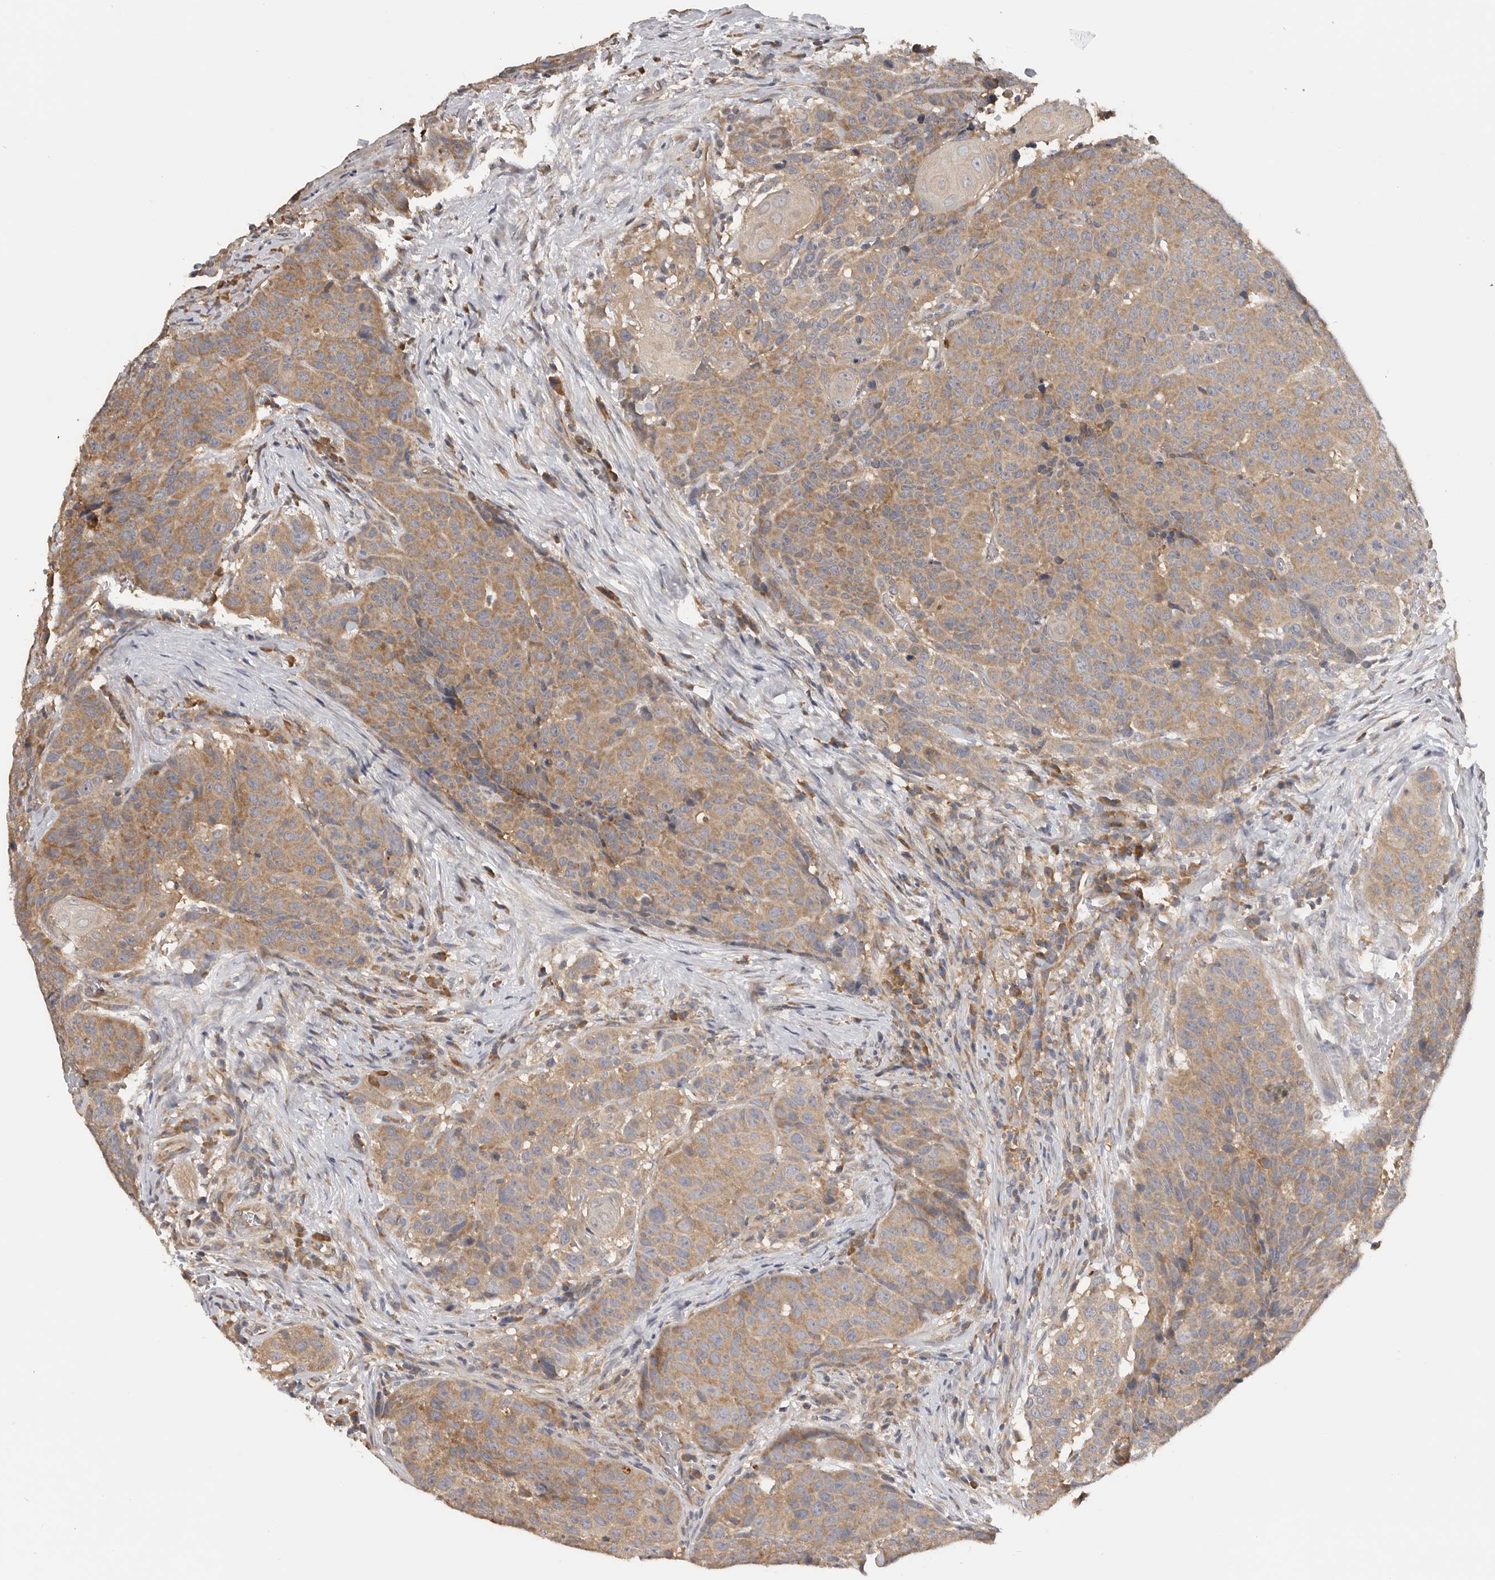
{"staining": {"intensity": "moderate", "quantity": ">75%", "location": "cytoplasmic/membranous"}, "tissue": "head and neck cancer", "cell_type": "Tumor cells", "image_type": "cancer", "snomed": [{"axis": "morphology", "description": "Squamous cell carcinoma, NOS"}, {"axis": "topography", "description": "Head-Neck"}], "caption": "IHC histopathology image of neoplastic tissue: human squamous cell carcinoma (head and neck) stained using IHC shows medium levels of moderate protein expression localized specifically in the cytoplasmic/membranous of tumor cells, appearing as a cytoplasmic/membranous brown color.", "gene": "PPP1R42", "patient": {"sex": "male", "age": 66}}